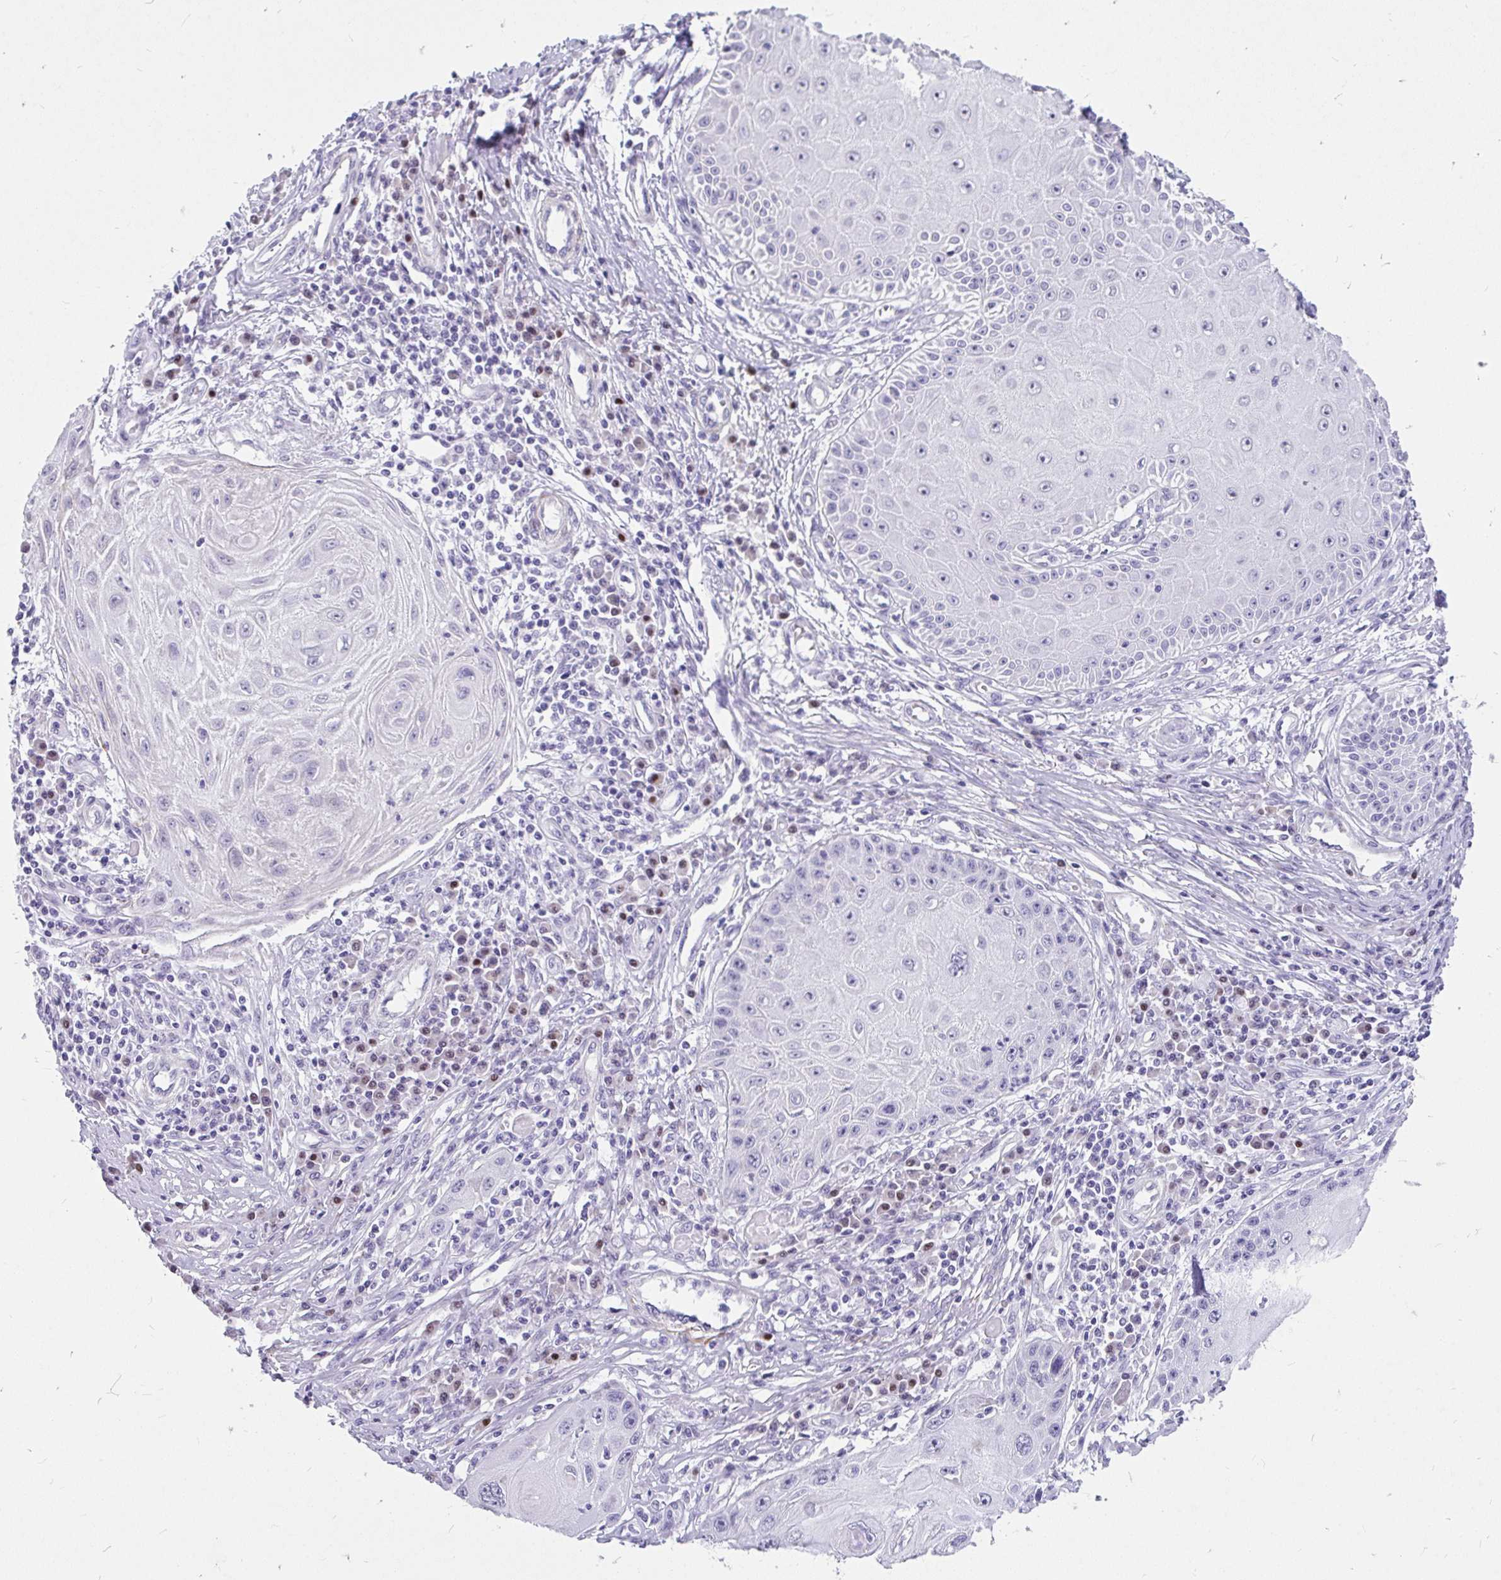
{"staining": {"intensity": "negative", "quantity": "none", "location": "none"}, "tissue": "skin cancer", "cell_type": "Tumor cells", "image_type": "cancer", "snomed": [{"axis": "morphology", "description": "Squamous cell carcinoma, NOS"}, {"axis": "topography", "description": "Skin"}, {"axis": "topography", "description": "Vulva"}], "caption": "A histopathology image of human skin cancer (squamous cell carcinoma) is negative for staining in tumor cells.", "gene": "EML5", "patient": {"sex": "female", "age": 44}}